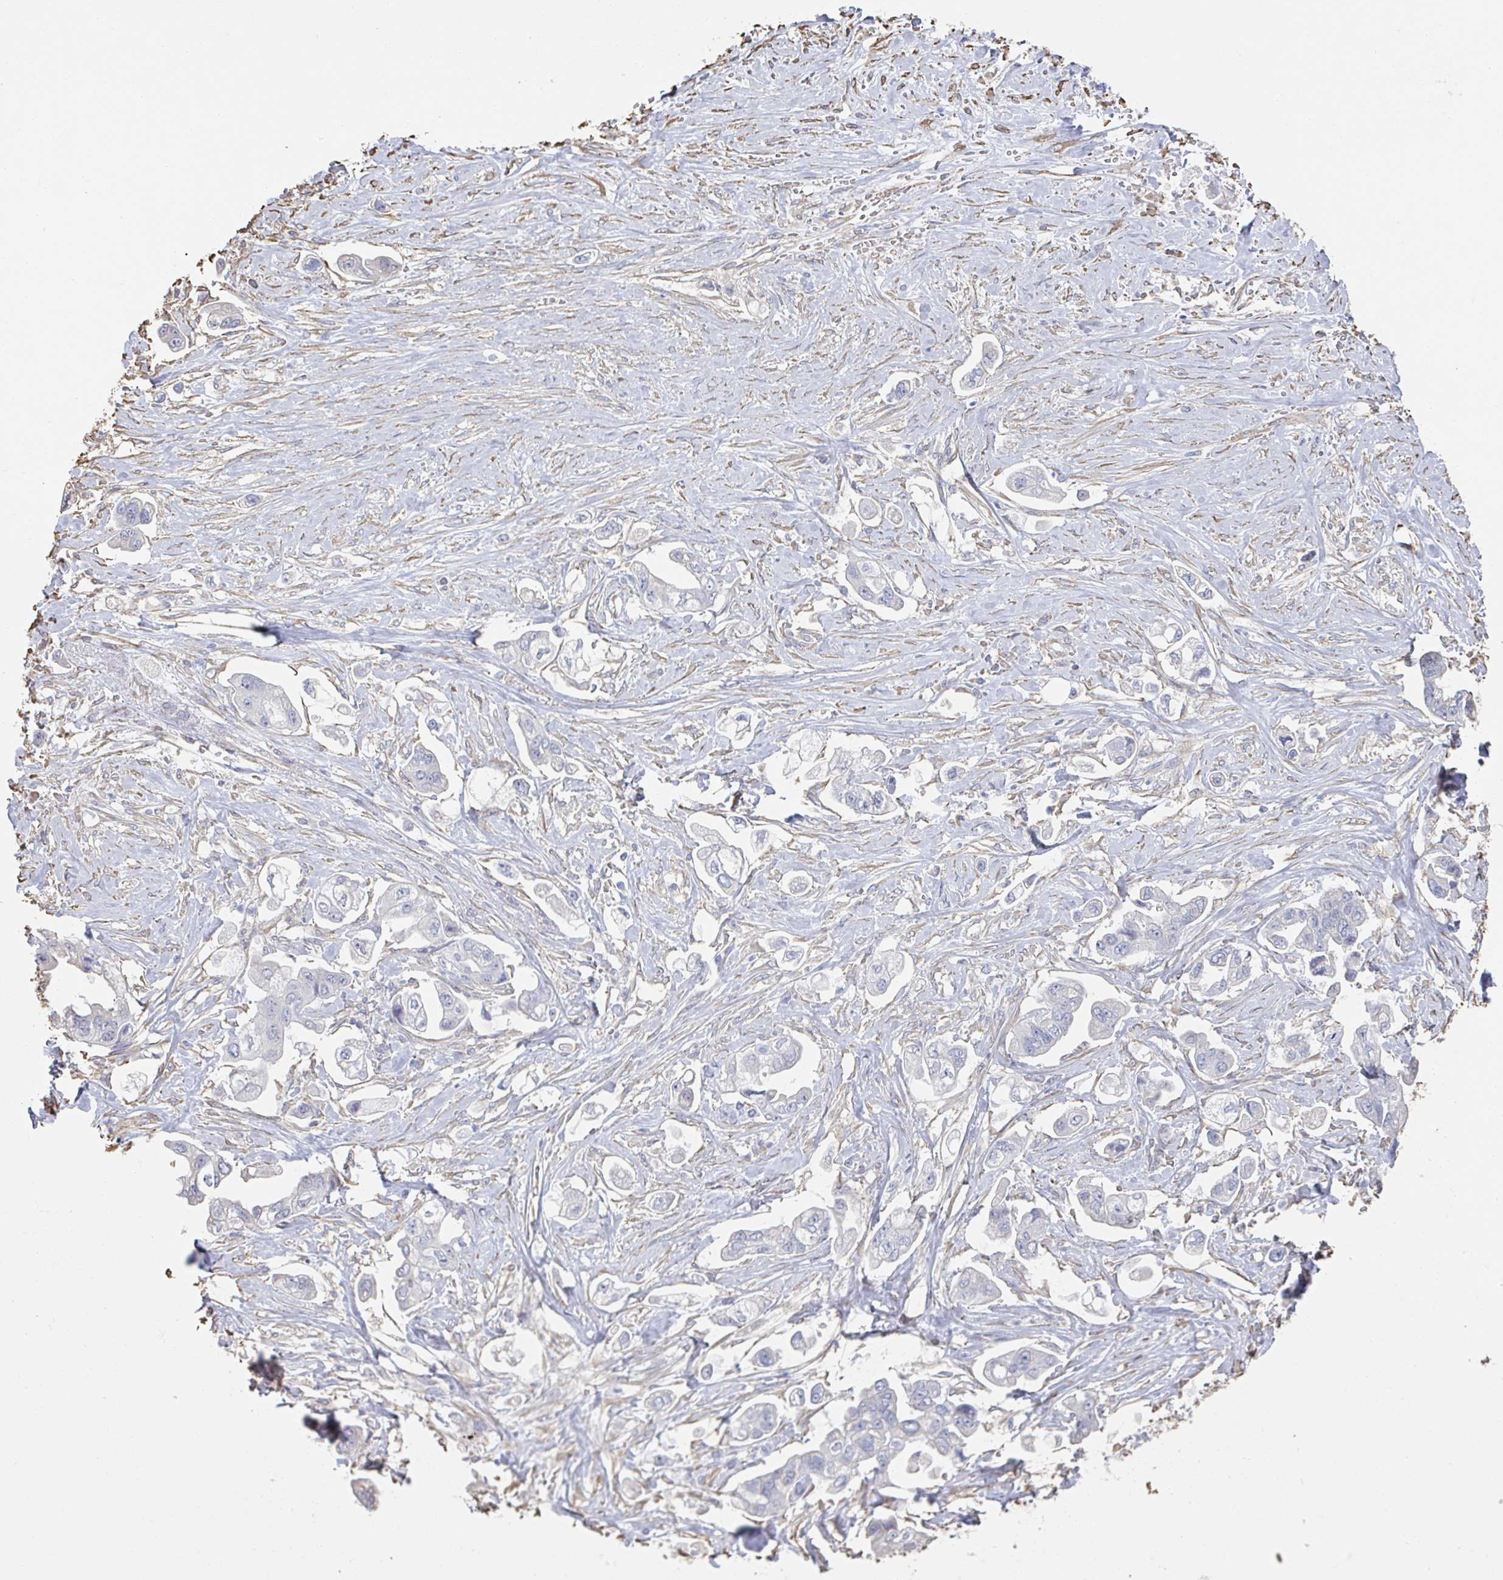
{"staining": {"intensity": "negative", "quantity": "none", "location": "none"}, "tissue": "stomach cancer", "cell_type": "Tumor cells", "image_type": "cancer", "snomed": [{"axis": "morphology", "description": "Adenocarcinoma, NOS"}, {"axis": "topography", "description": "Stomach"}], "caption": "Immunohistochemistry histopathology image of neoplastic tissue: stomach adenocarcinoma stained with DAB (3,3'-diaminobenzidine) displays no significant protein staining in tumor cells.", "gene": "RAB5IF", "patient": {"sex": "male", "age": 62}}